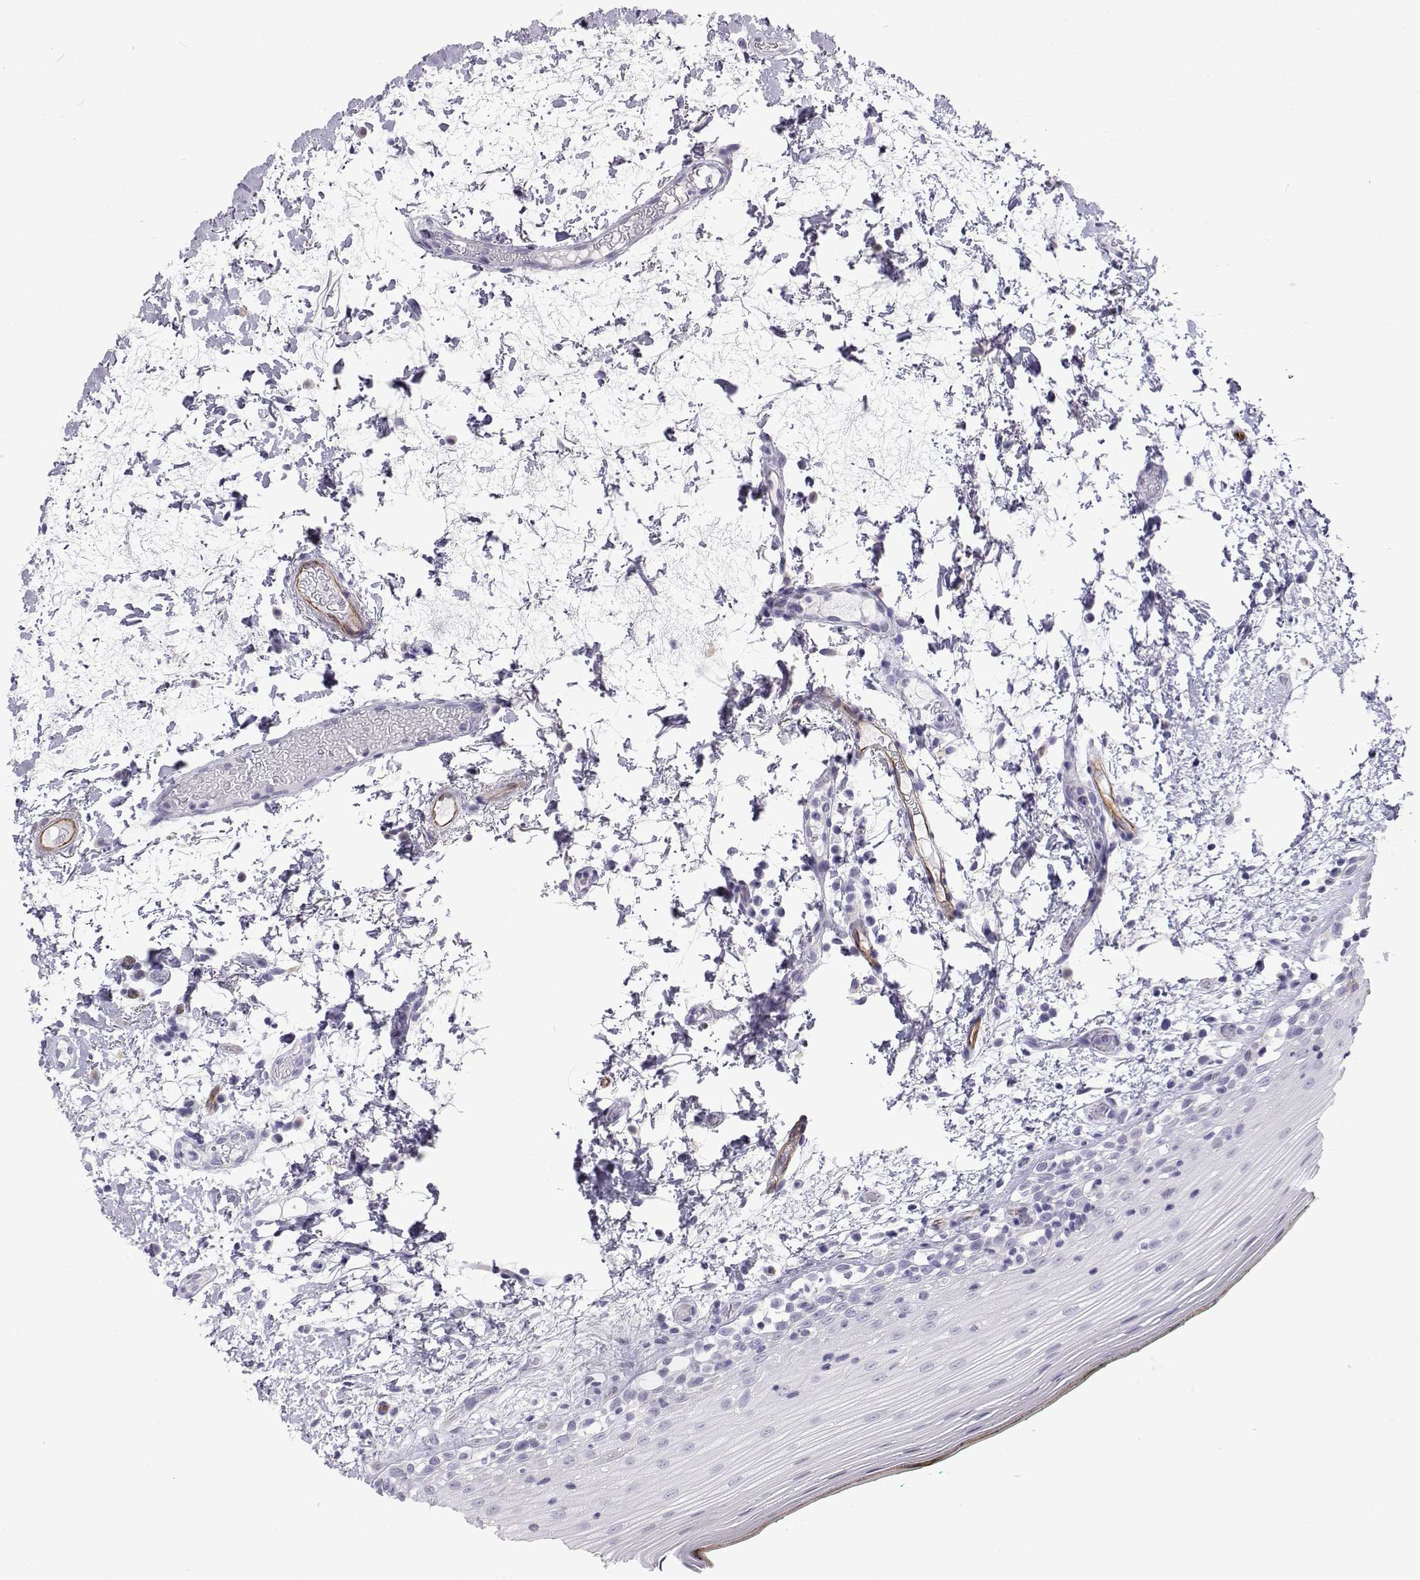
{"staining": {"intensity": "negative", "quantity": "none", "location": "none"}, "tissue": "oral mucosa", "cell_type": "Squamous epithelial cells", "image_type": "normal", "snomed": [{"axis": "morphology", "description": "Normal tissue, NOS"}, {"axis": "topography", "description": "Oral tissue"}], "caption": "IHC photomicrograph of normal oral mucosa: oral mucosa stained with DAB reveals no significant protein positivity in squamous epithelial cells. (DAB immunohistochemistry (IHC), high magnification).", "gene": "GALM", "patient": {"sex": "female", "age": 83}}